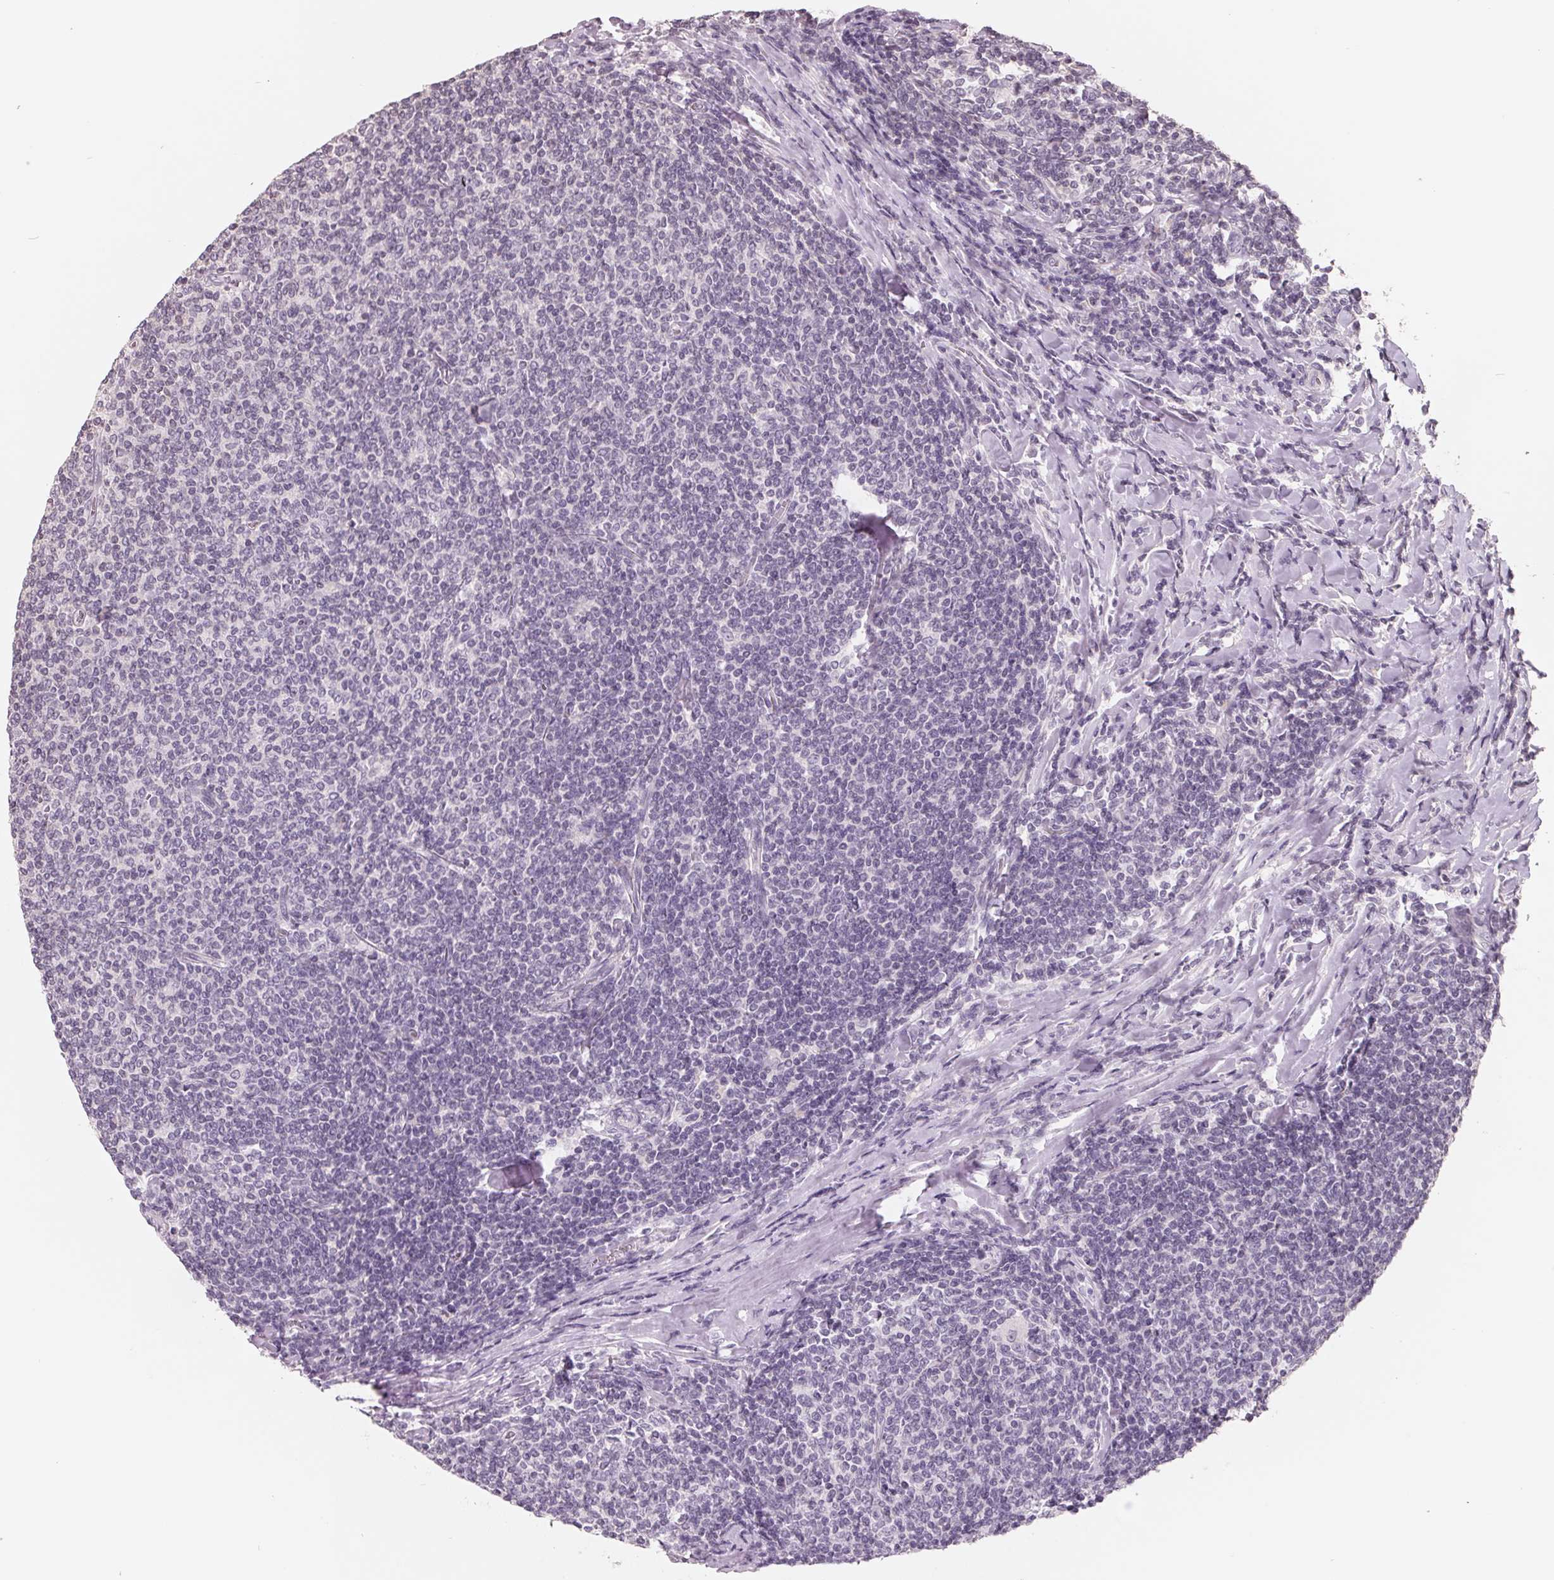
{"staining": {"intensity": "negative", "quantity": "none", "location": "none"}, "tissue": "lymphoma", "cell_type": "Tumor cells", "image_type": "cancer", "snomed": [{"axis": "morphology", "description": "Malignant lymphoma, non-Hodgkin's type, Low grade"}, {"axis": "topography", "description": "Lymph node"}], "caption": "Malignant lymphoma, non-Hodgkin's type (low-grade) stained for a protein using immunohistochemistry (IHC) shows no staining tumor cells.", "gene": "FTCD", "patient": {"sex": "male", "age": 52}}